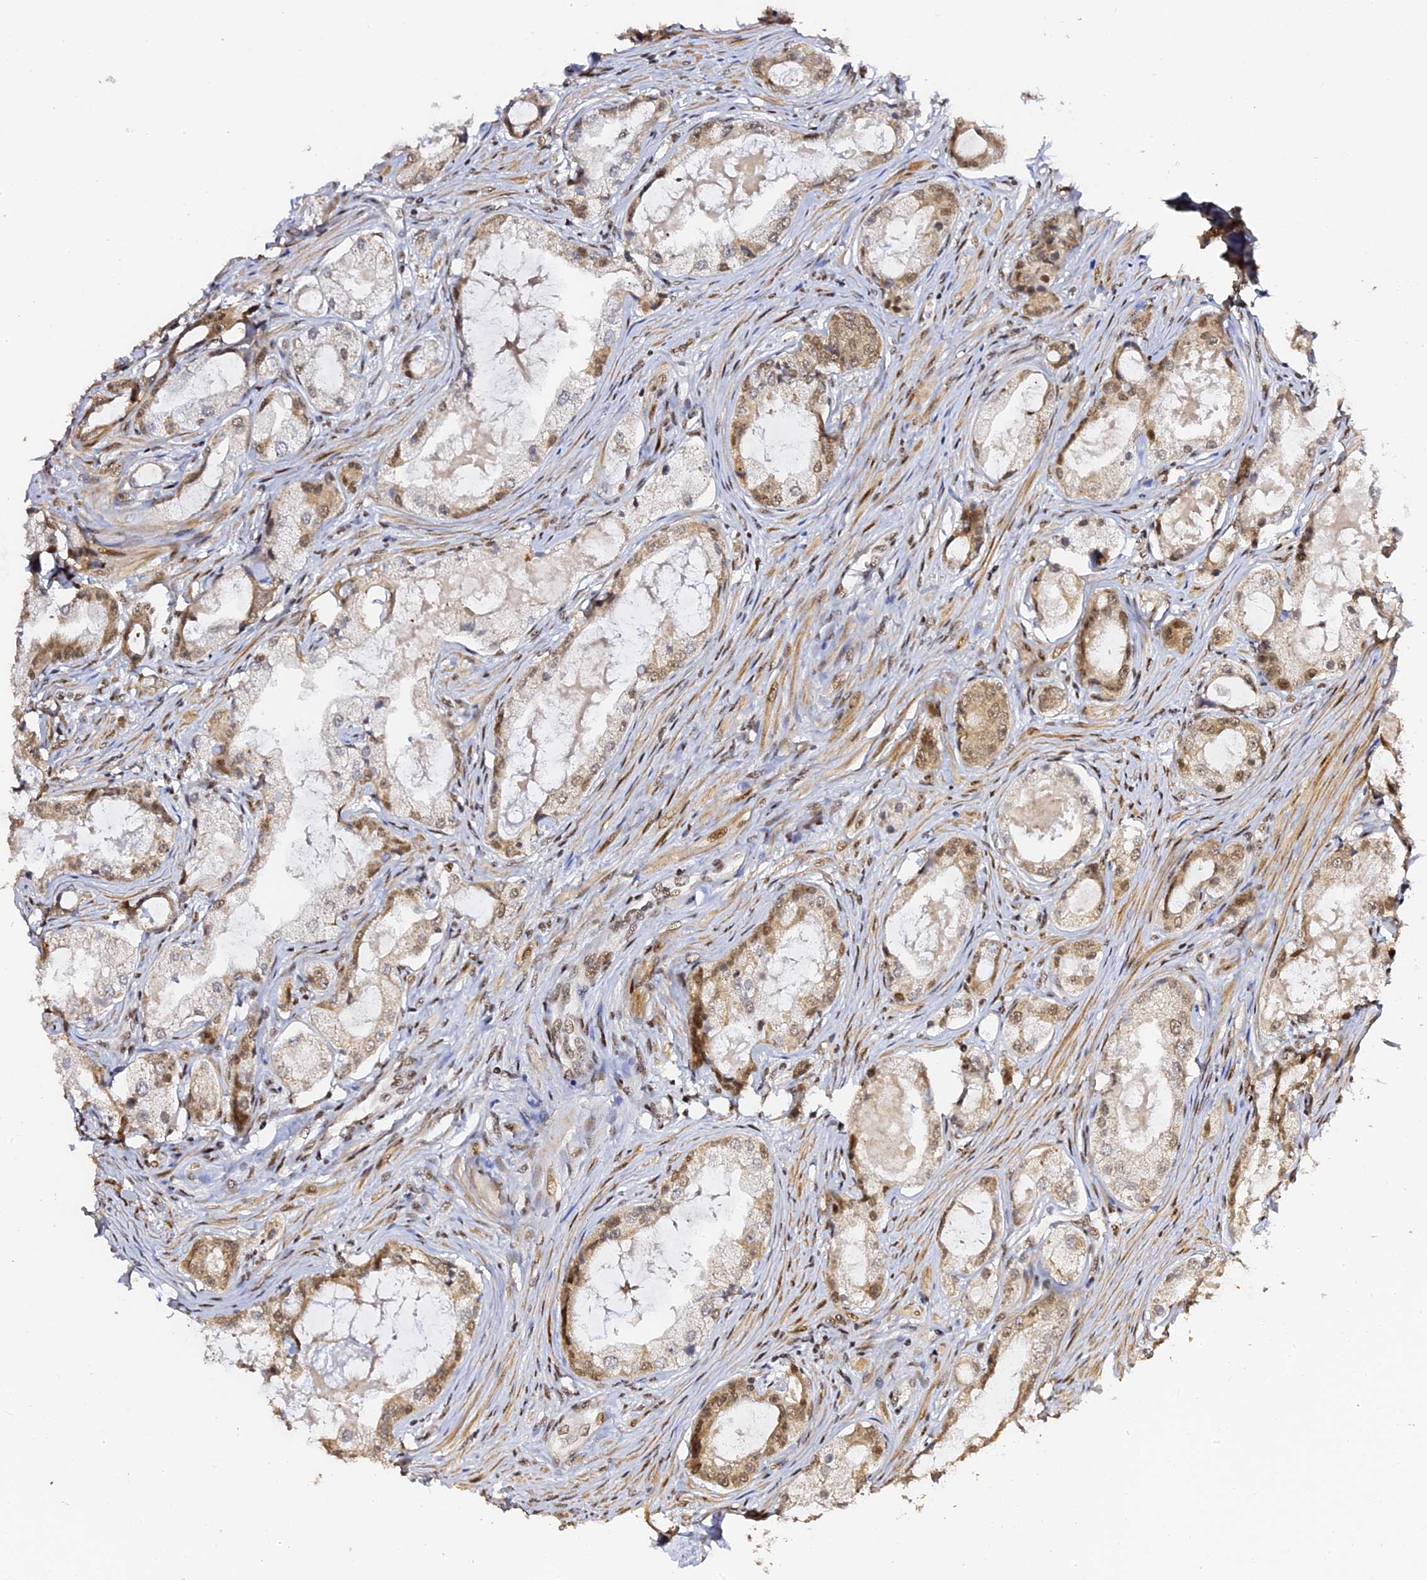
{"staining": {"intensity": "moderate", "quantity": "25%-75%", "location": "cytoplasmic/membranous,nuclear"}, "tissue": "prostate cancer", "cell_type": "Tumor cells", "image_type": "cancer", "snomed": [{"axis": "morphology", "description": "Adenocarcinoma, Low grade"}, {"axis": "topography", "description": "Prostate"}], "caption": "Immunohistochemistry (IHC) staining of adenocarcinoma (low-grade) (prostate), which shows medium levels of moderate cytoplasmic/membranous and nuclear staining in about 25%-75% of tumor cells indicating moderate cytoplasmic/membranous and nuclear protein staining. The staining was performed using DAB (3,3'-diaminobenzidine) (brown) for protein detection and nuclei were counterstained in hematoxylin (blue).", "gene": "MCRS1", "patient": {"sex": "male", "age": 68}}